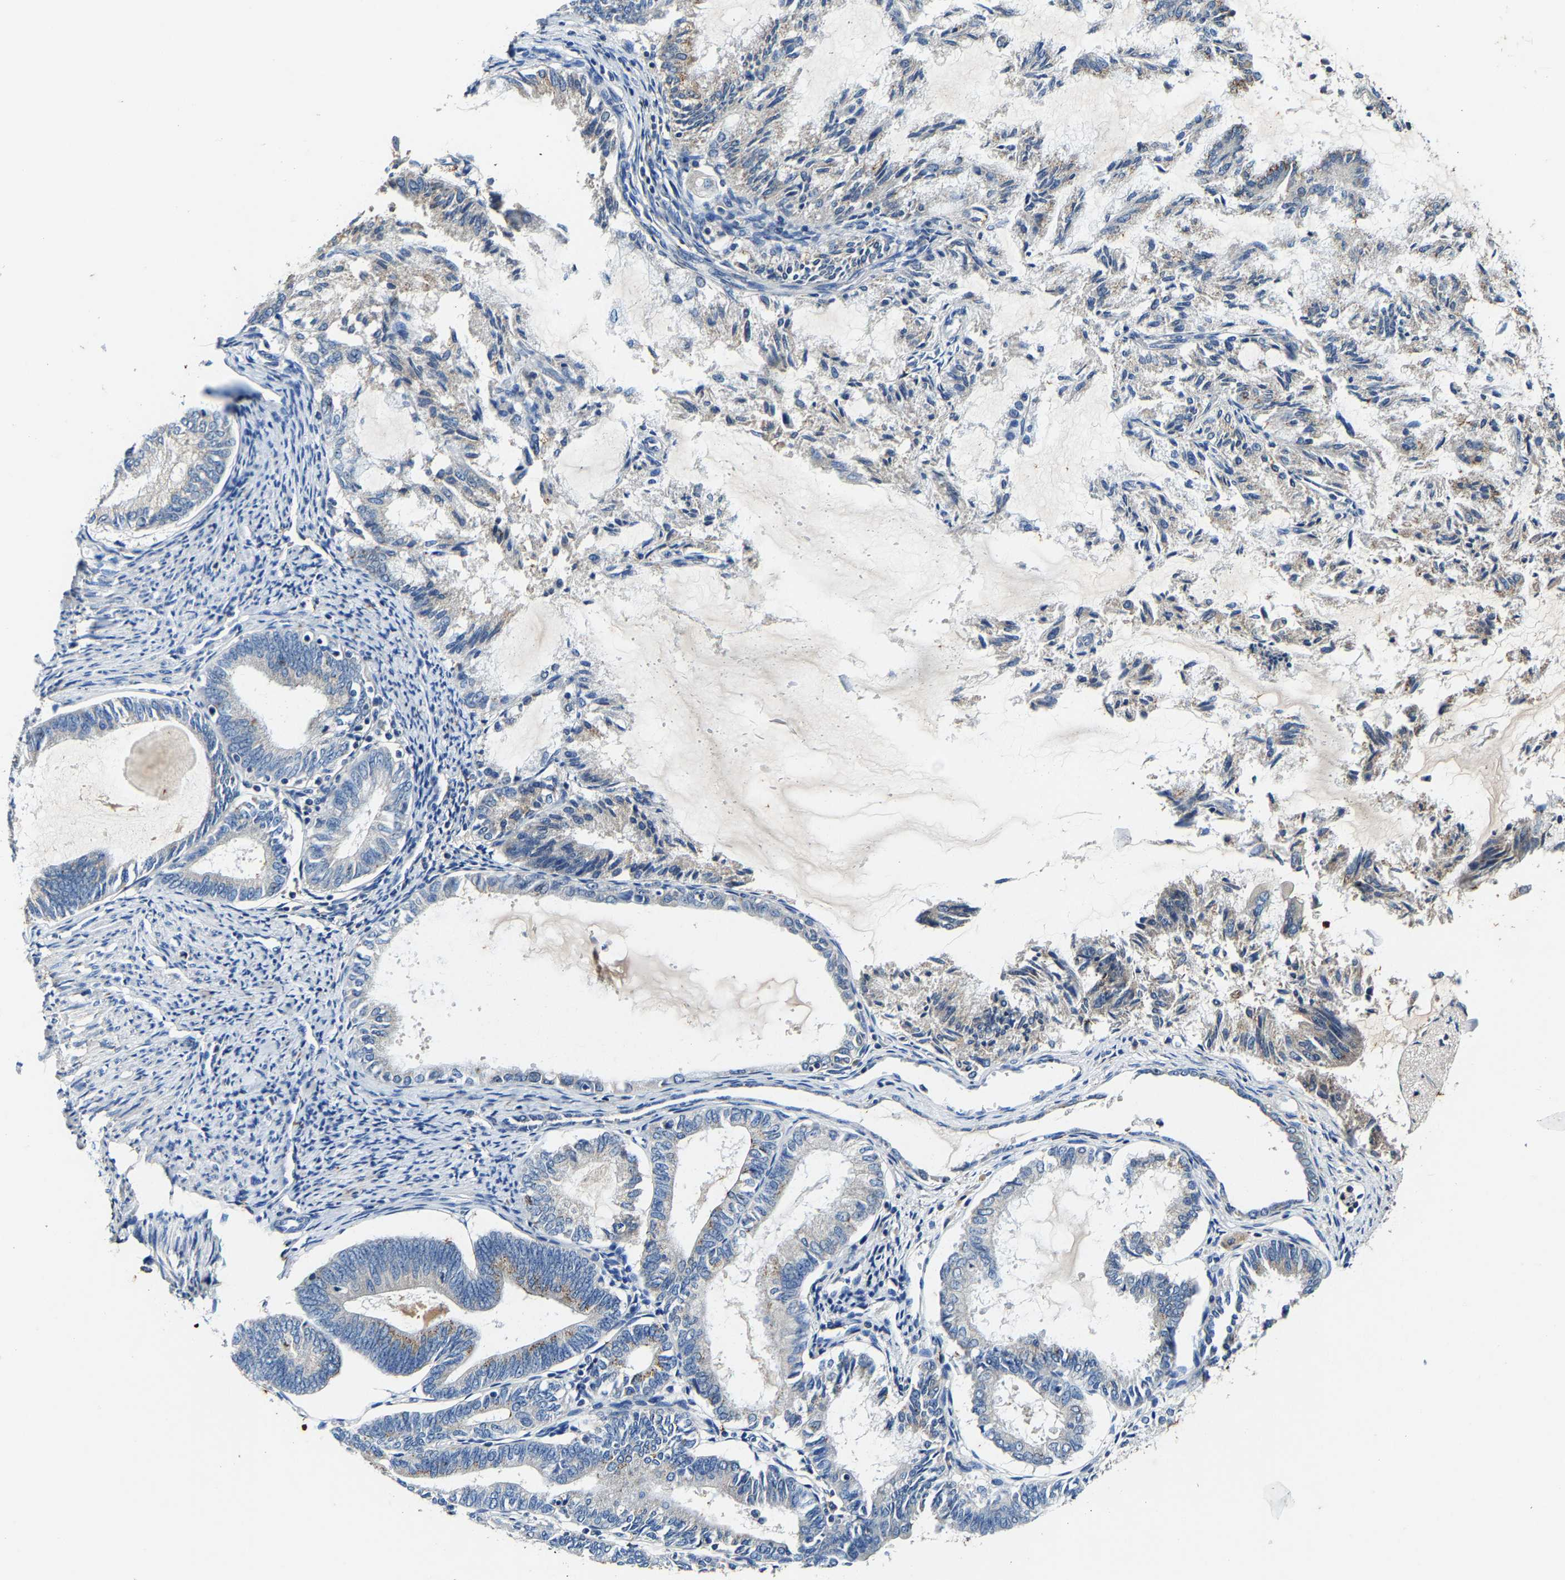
{"staining": {"intensity": "weak", "quantity": "<25%", "location": "cytoplasmic/membranous"}, "tissue": "endometrial cancer", "cell_type": "Tumor cells", "image_type": "cancer", "snomed": [{"axis": "morphology", "description": "Adenocarcinoma, NOS"}, {"axis": "topography", "description": "Endometrium"}], "caption": "Endometrial cancer (adenocarcinoma) was stained to show a protein in brown. There is no significant expression in tumor cells.", "gene": "SLC25A25", "patient": {"sex": "female", "age": 86}}